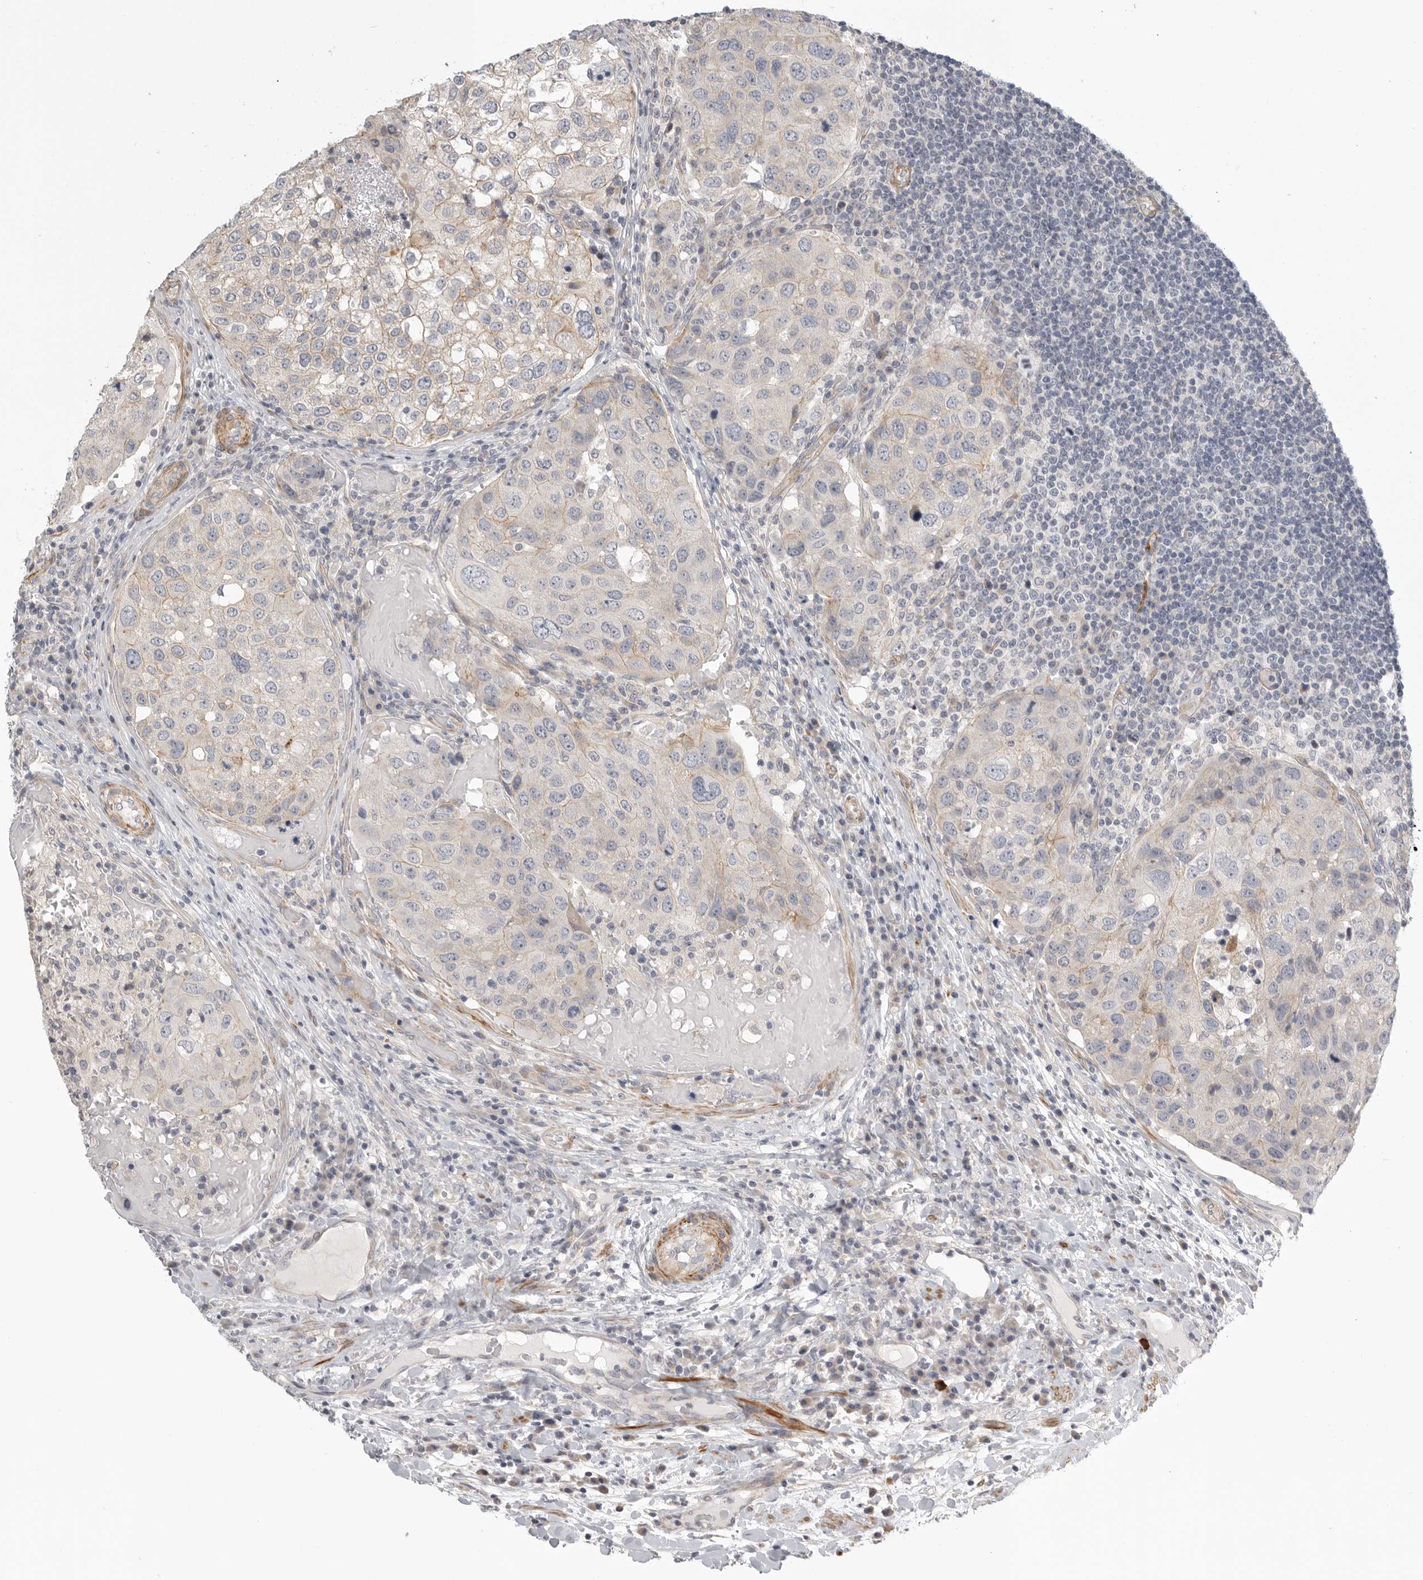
{"staining": {"intensity": "weak", "quantity": "<25%", "location": "cytoplasmic/membranous"}, "tissue": "urothelial cancer", "cell_type": "Tumor cells", "image_type": "cancer", "snomed": [{"axis": "morphology", "description": "Urothelial carcinoma, High grade"}, {"axis": "topography", "description": "Lymph node"}, {"axis": "topography", "description": "Urinary bladder"}], "caption": "Tumor cells show no significant expression in urothelial cancer.", "gene": "STAB2", "patient": {"sex": "male", "age": 51}}